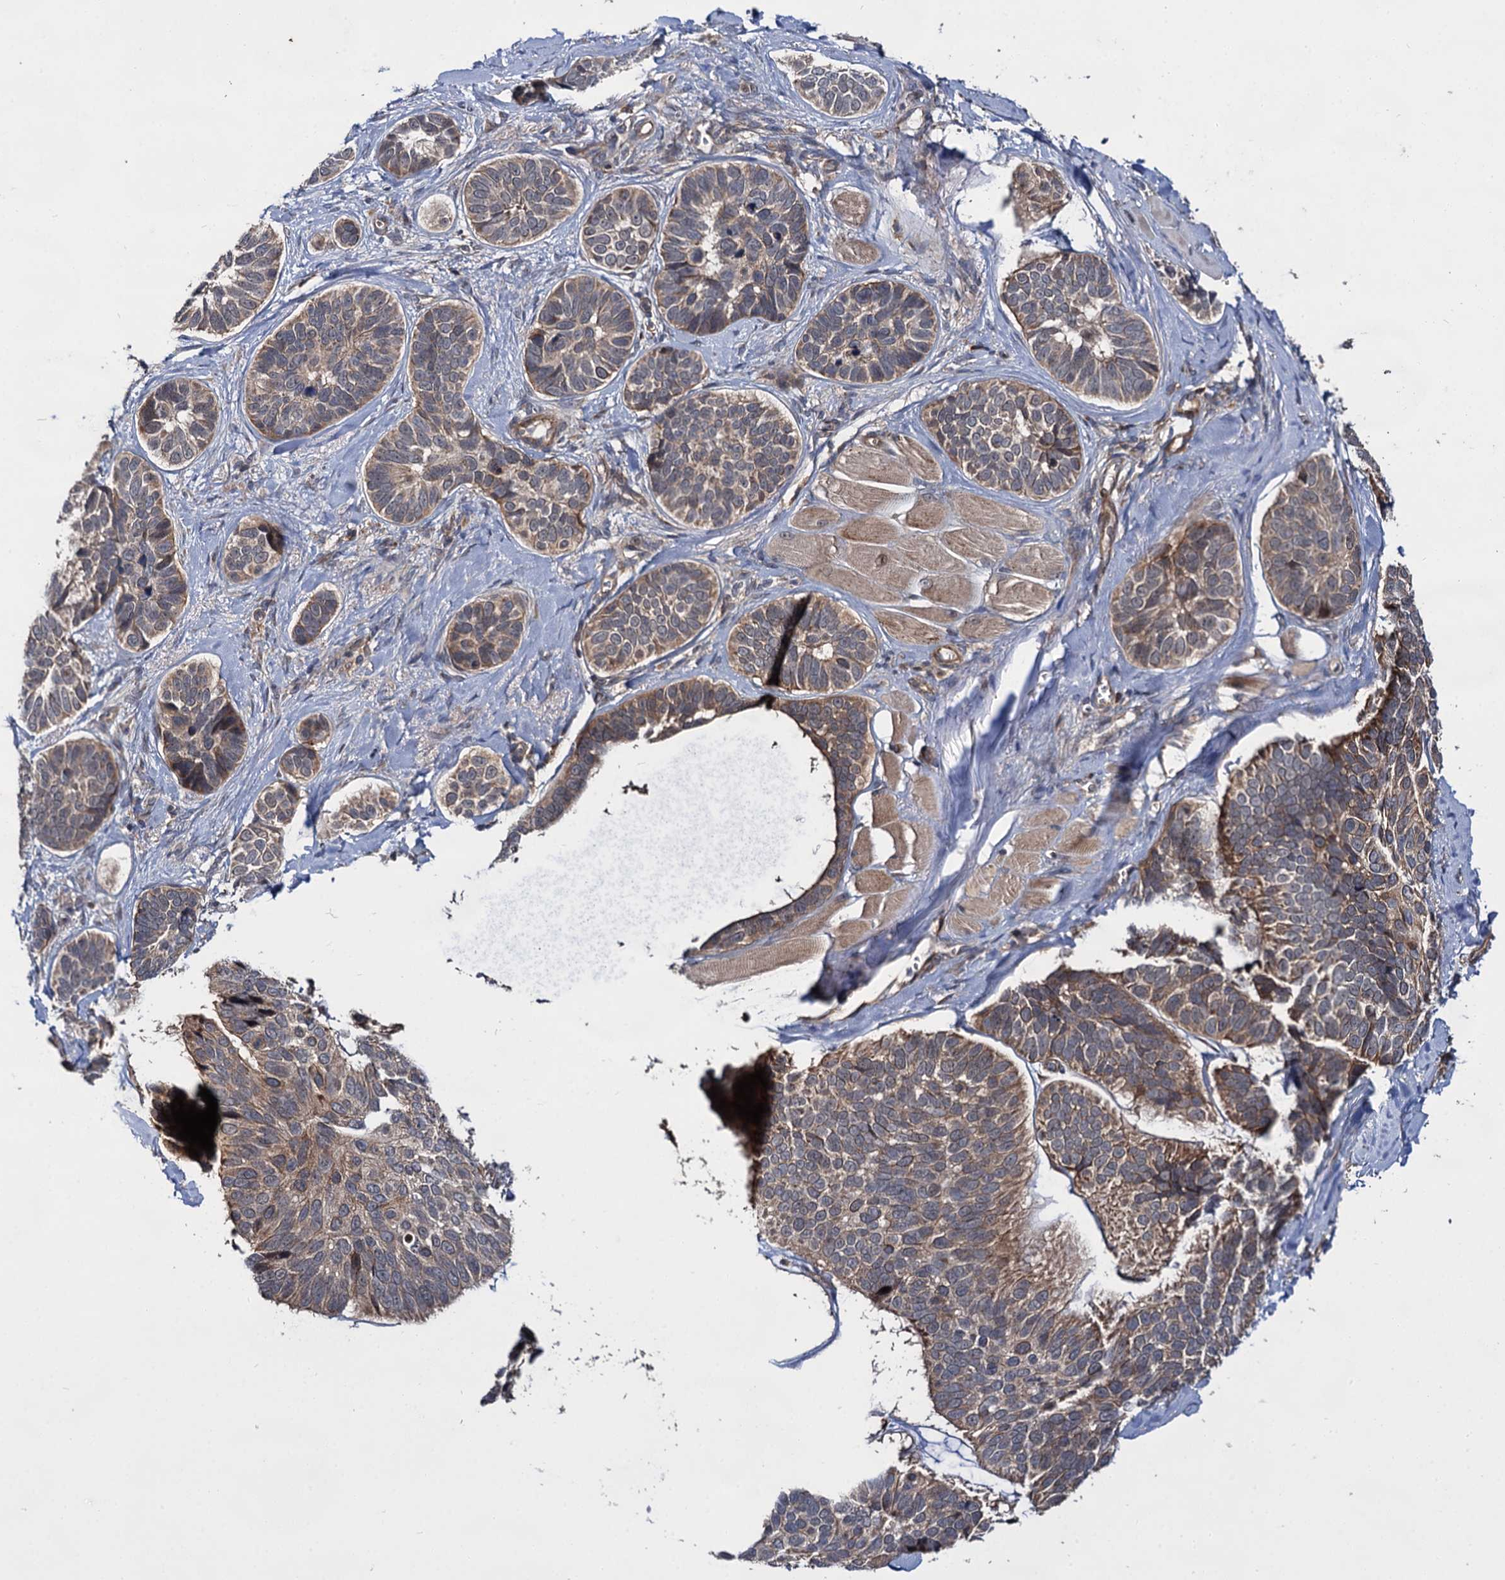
{"staining": {"intensity": "moderate", "quantity": "25%-75%", "location": "cytoplasmic/membranous"}, "tissue": "skin cancer", "cell_type": "Tumor cells", "image_type": "cancer", "snomed": [{"axis": "morphology", "description": "Basal cell carcinoma"}, {"axis": "topography", "description": "Skin"}], "caption": "An image of human basal cell carcinoma (skin) stained for a protein demonstrates moderate cytoplasmic/membranous brown staining in tumor cells.", "gene": "ABLIM1", "patient": {"sex": "male", "age": 62}}